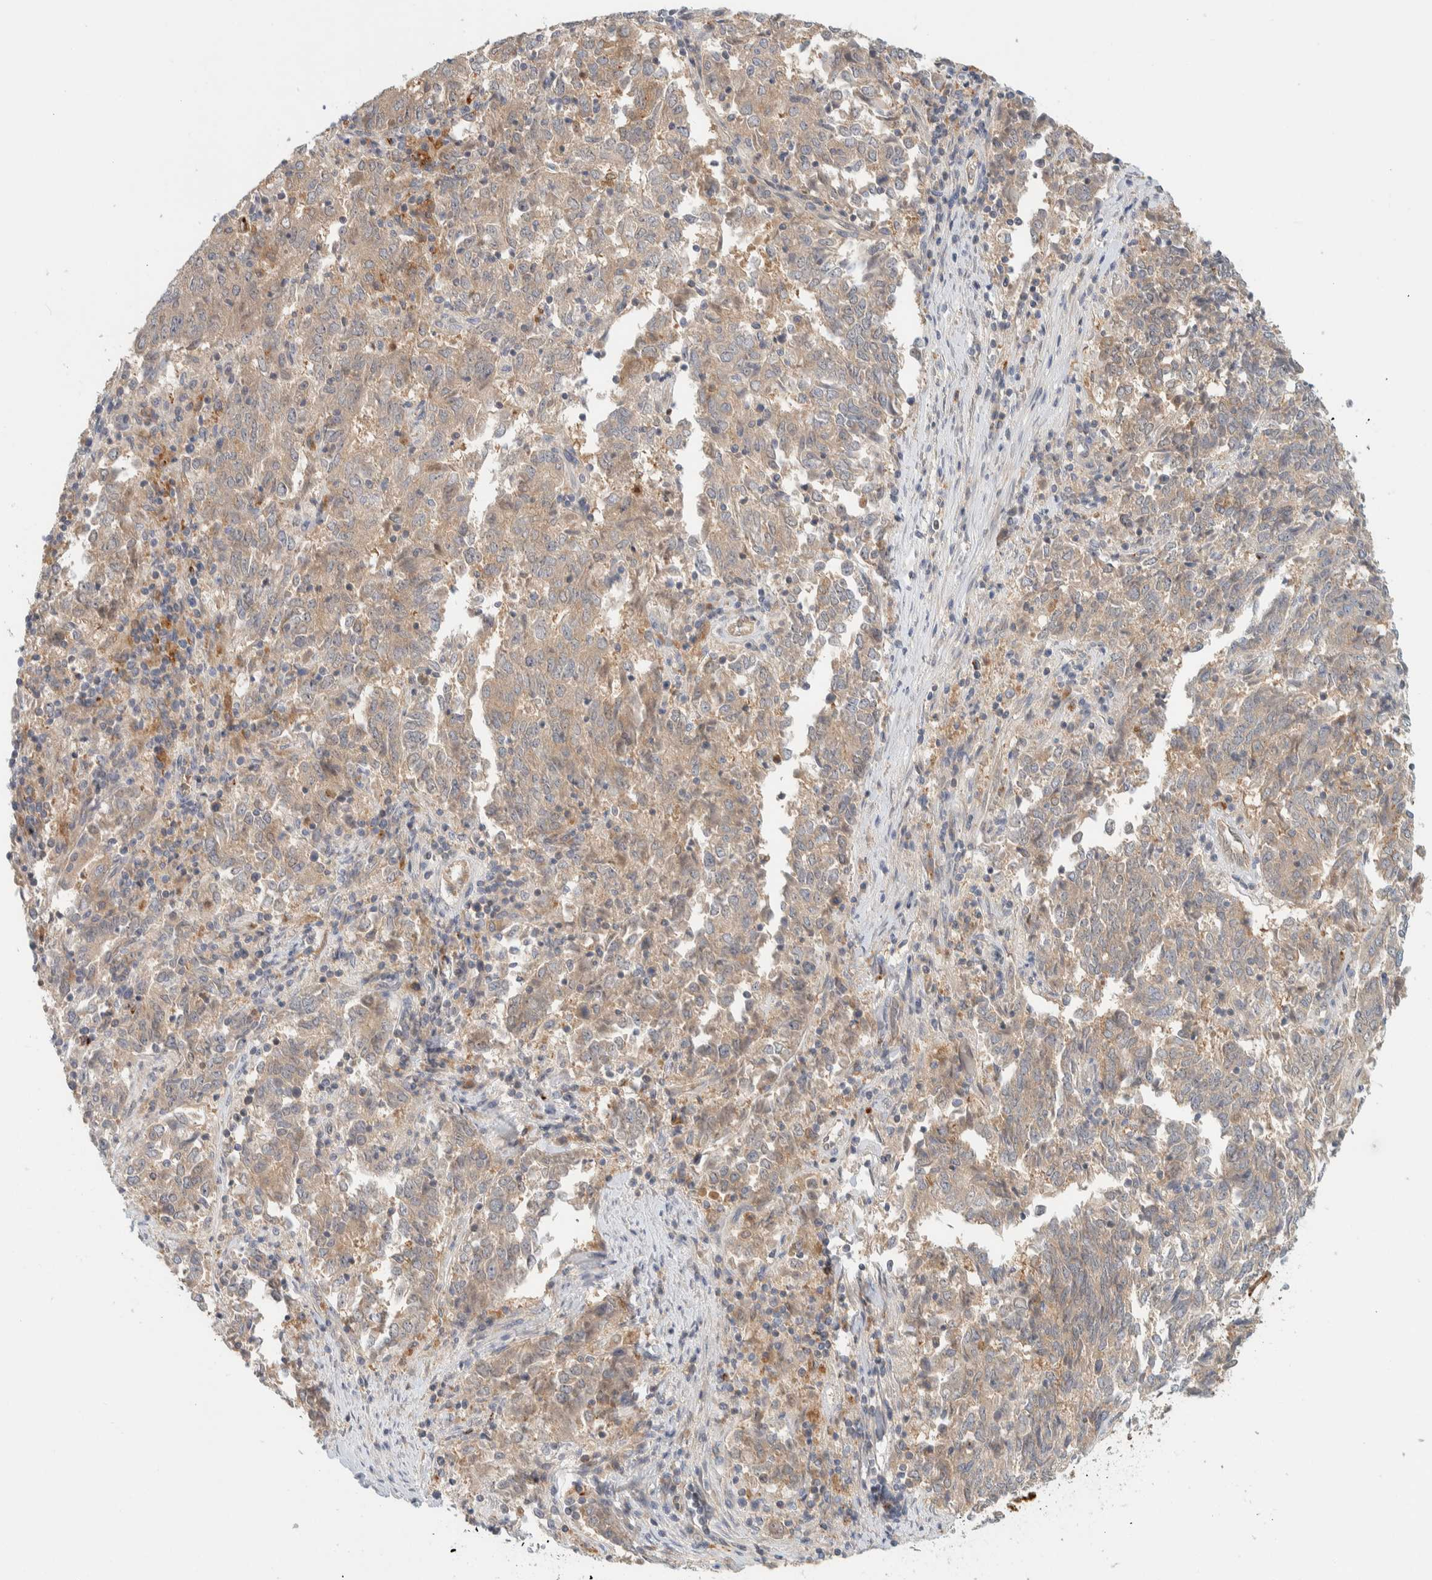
{"staining": {"intensity": "weak", "quantity": ">75%", "location": "cytoplasmic/membranous"}, "tissue": "endometrial cancer", "cell_type": "Tumor cells", "image_type": "cancer", "snomed": [{"axis": "morphology", "description": "Adenocarcinoma, NOS"}, {"axis": "topography", "description": "Endometrium"}], "caption": "Adenocarcinoma (endometrial) stained with a brown dye demonstrates weak cytoplasmic/membranous positive positivity in approximately >75% of tumor cells.", "gene": "GCLM", "patient": {"sex": "female", "age": 80}}